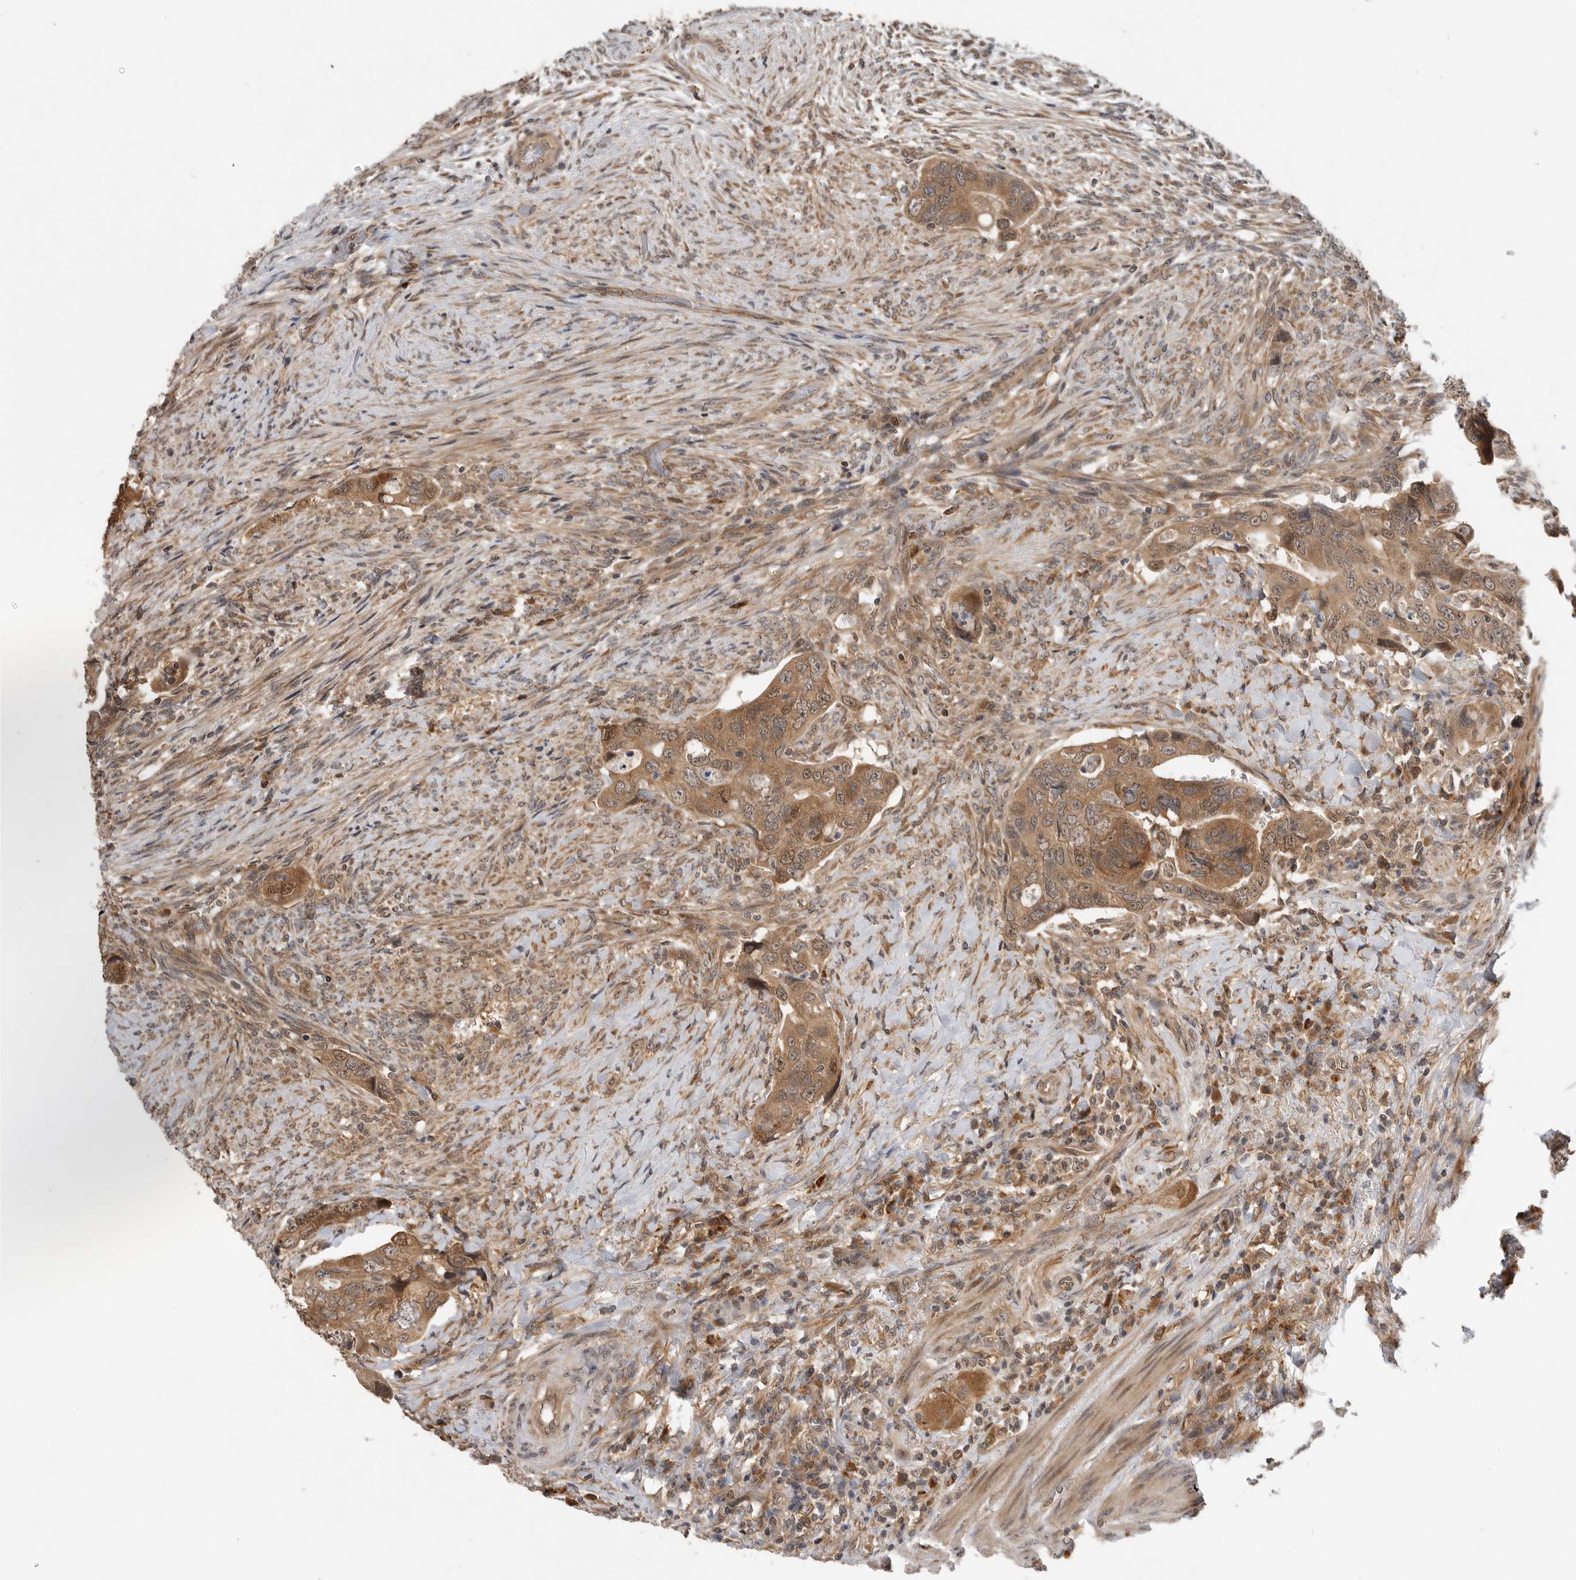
{"staining": {"intensity": "moderate", "quantity": ">75%", "location": "cytoplasmic/membranous,nuclear"}, "tissue": "colorectal cancer", "cell_type": "Tumor cells", "image_type": "cancer", "snomed": [{"axis": "morphology", "description": "Adenocarcinoma, NOS"}, {"axis": "topography", "description": "Rectum"}], "caption": "The histopathology image displays staining of colorectal adenocarcinoma, revealing moderate cytoplasmic/membranous and nuclear protein positivity (brown color) within tumor cells.", "gene": "OSBPL9", "patient": {"sex": "male", "age": 63}}